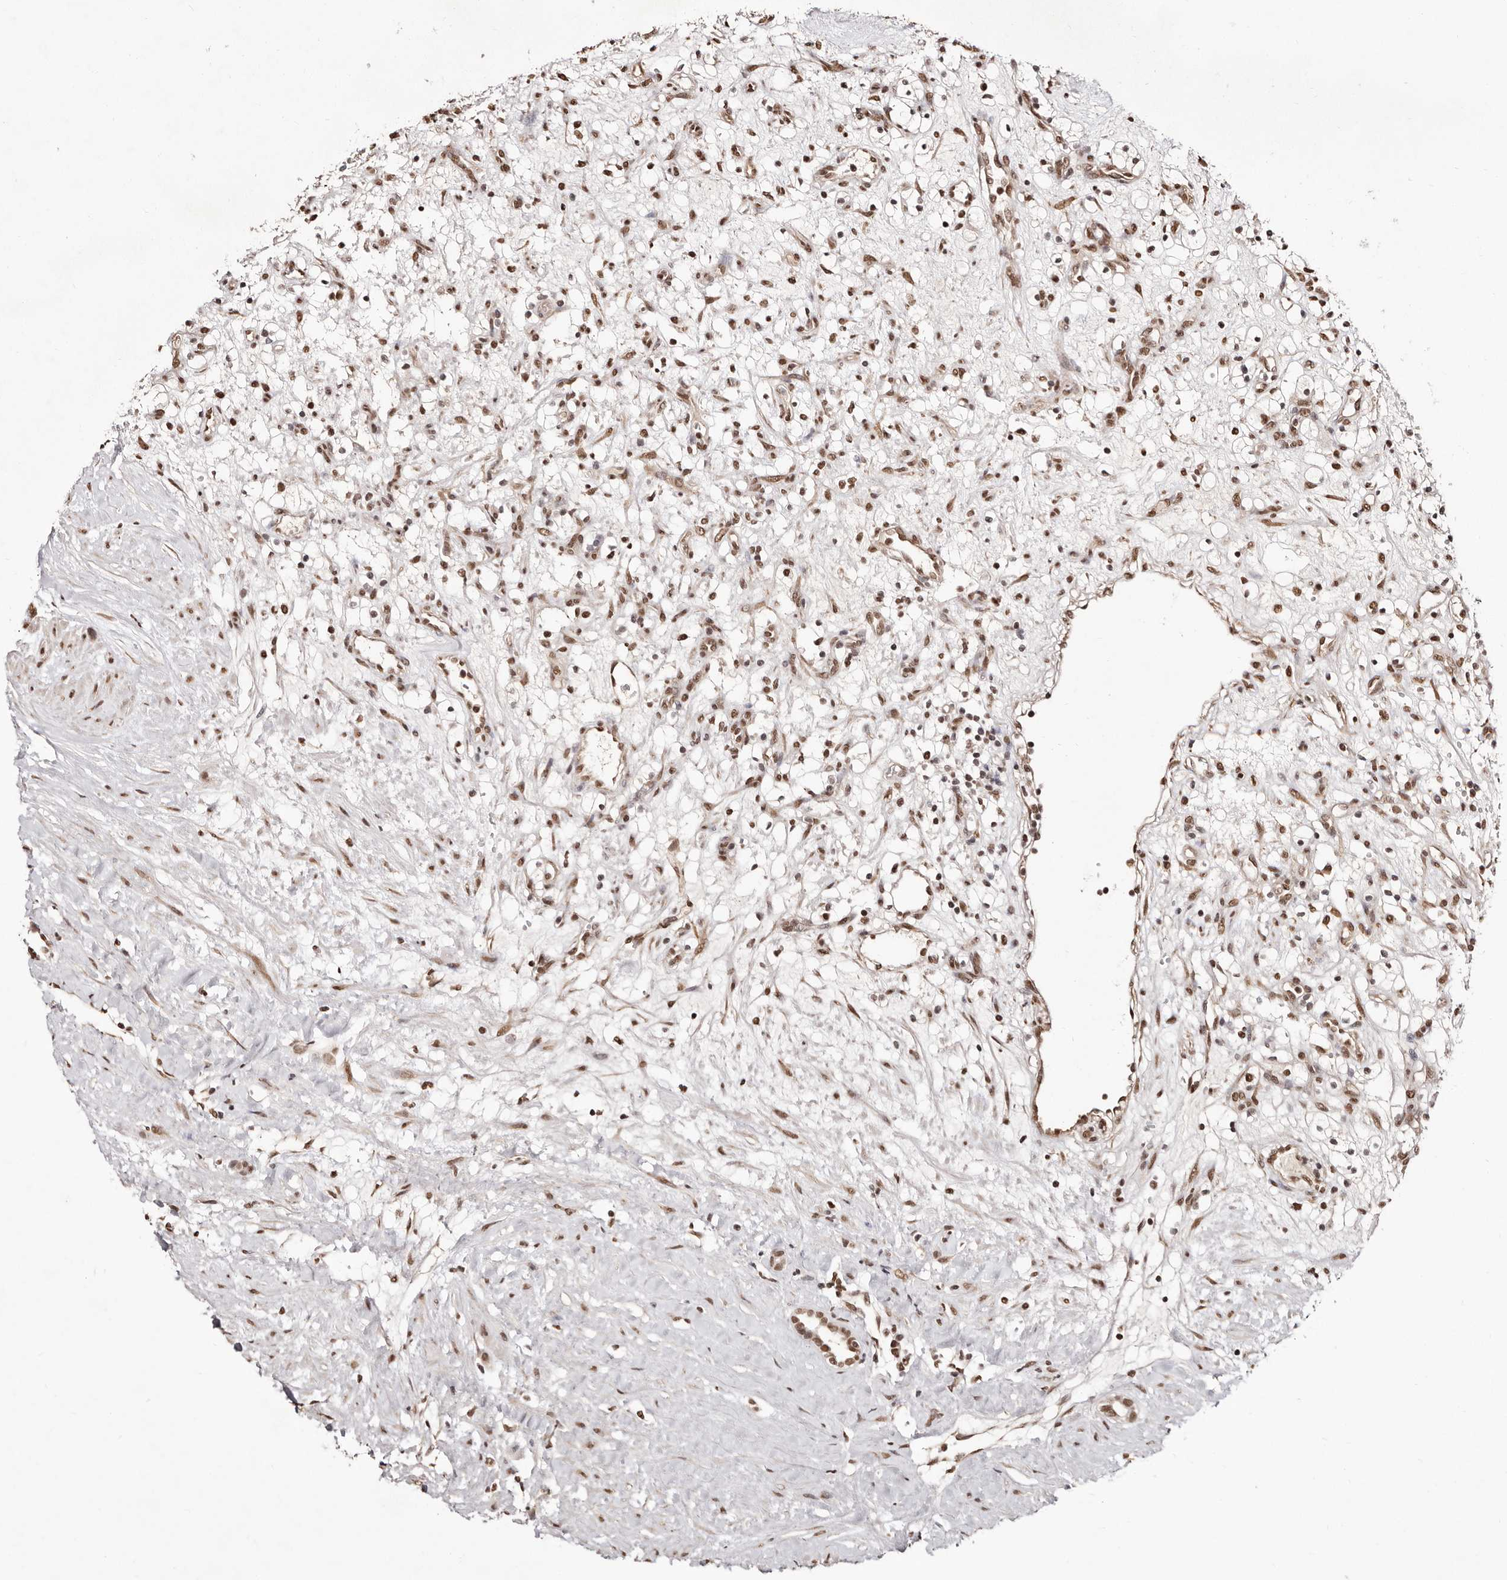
{"staining": {"intensity": "moderate", "quantity": ">75%", "location": "nuclear"}, "tissue": "renal cancer", "cell_type": "Tumor cells", "image_type": "cancer", "snomed": [{"axis": "morphology", "description": "Adenocarcinoma, NOS"}, {"axis": "topography", "description": "Kidney"}], "caption": "Immunohistochemical staining of renal cancer displays moderate nuclear protein positivity in approximately >75% of tumor cells. The staining is performed using DAB (3,3'-diaminobenzidine) brown chromogen to label protein expression. The nuclei are counter-stained blue using hematoxylin.", "gene": "BICRAL", "patient": {"sex": "female", "age": 57}}